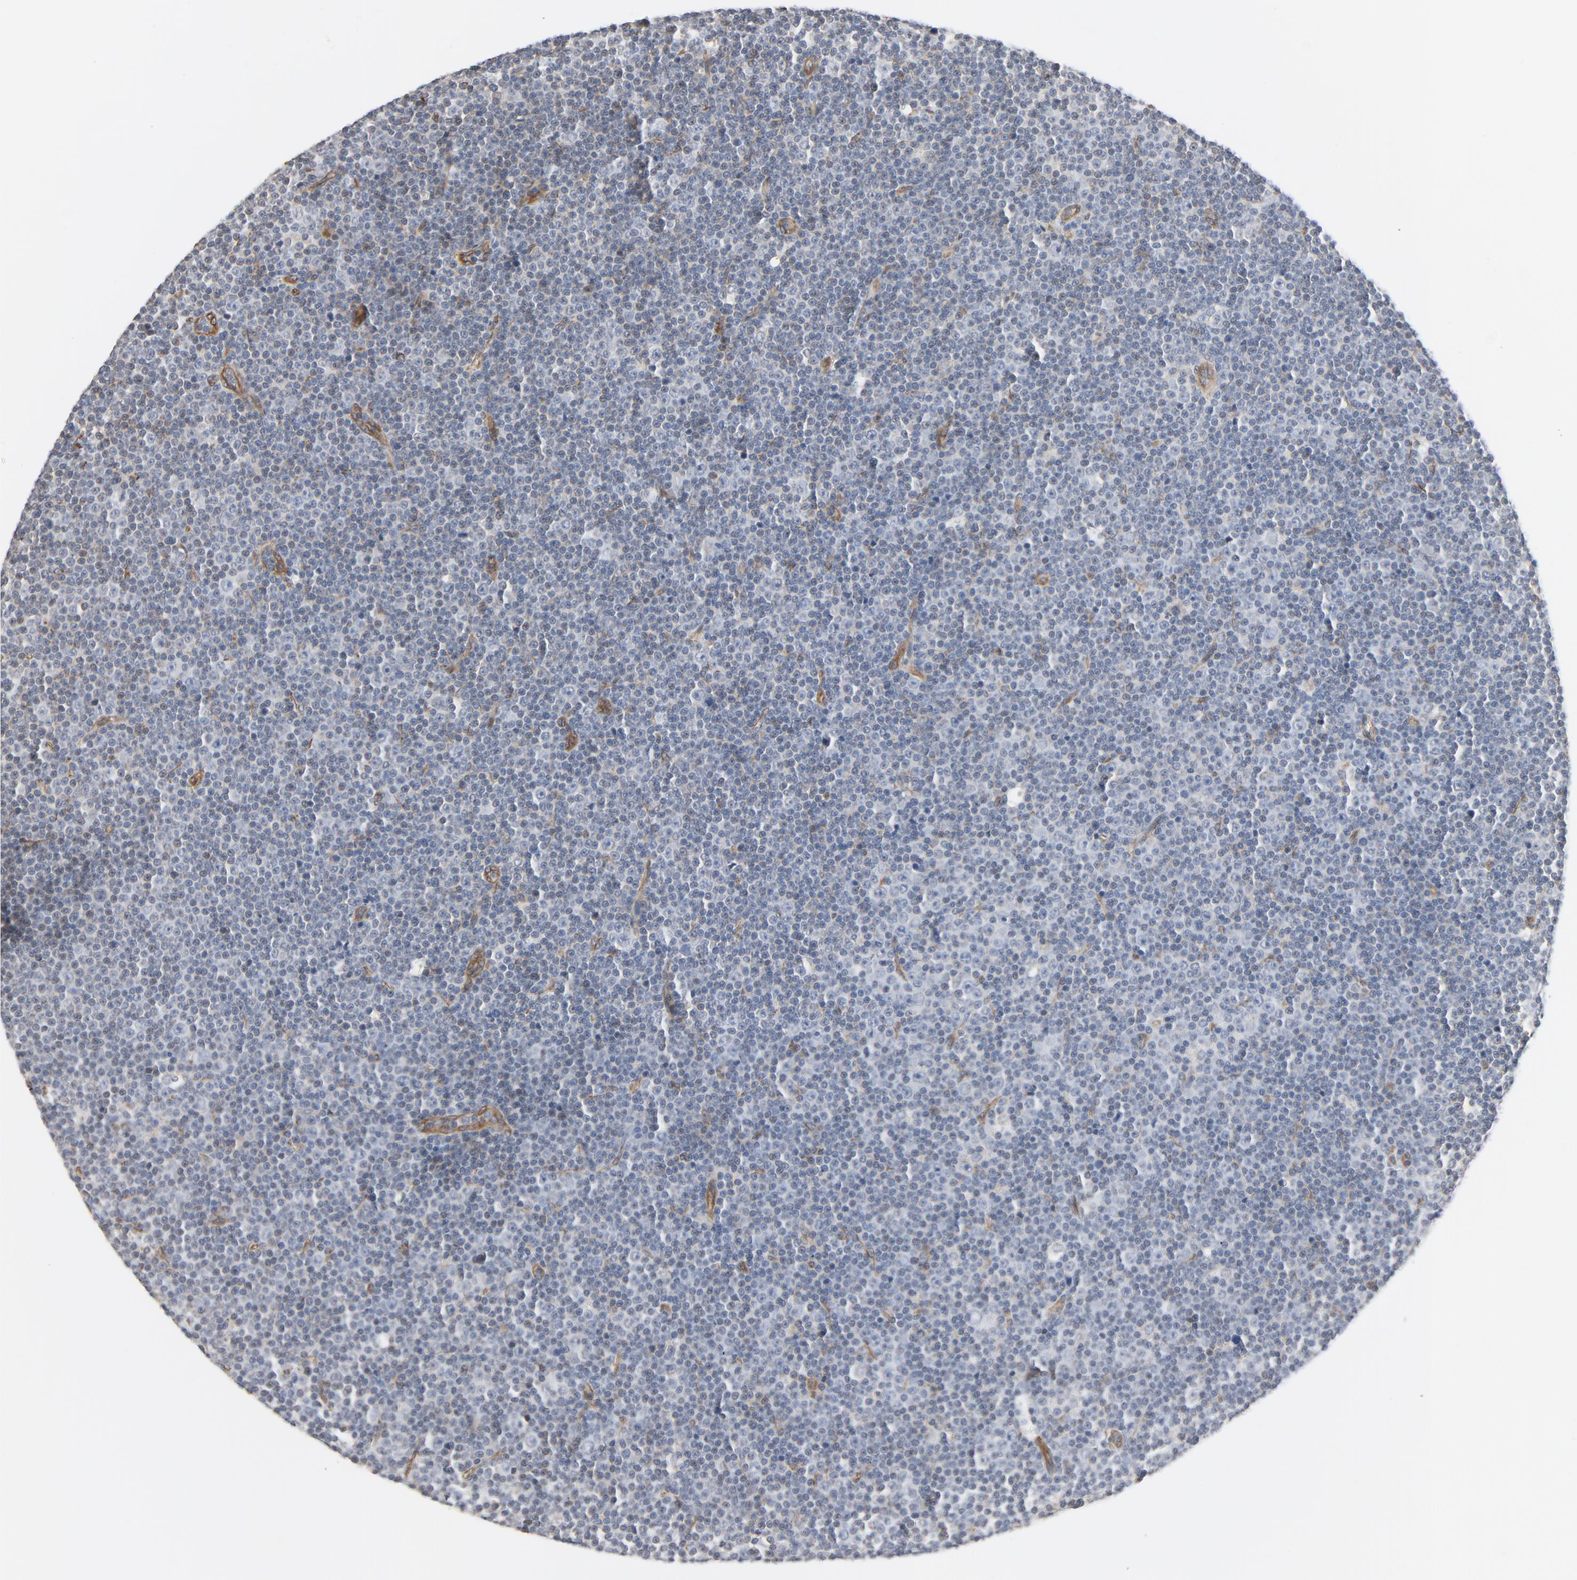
{"staining": {"intensity": "negative", "quantity": "none", "location": "none"}, "tissue": "lymphoma", "cell_type": "Tumor cells", "image_type": "cancer", "snomed": [{"axis": "morphology", "description": "Malignant lymphoma, non-Hodgkin's type, Low grade"}, {"axis": "topography", "description": "Lymph node"}], "caption": "Low-grade malignant lymphoma, non-Hodgkin's type was stained to show a protein in brown. There is no significant expression in tumor cells. (Brightfield microscopy of DAB immunohistochemistry at high magnification).", "gene": "TRIOBP", "patient": {"sex": "female", "age": 67}}